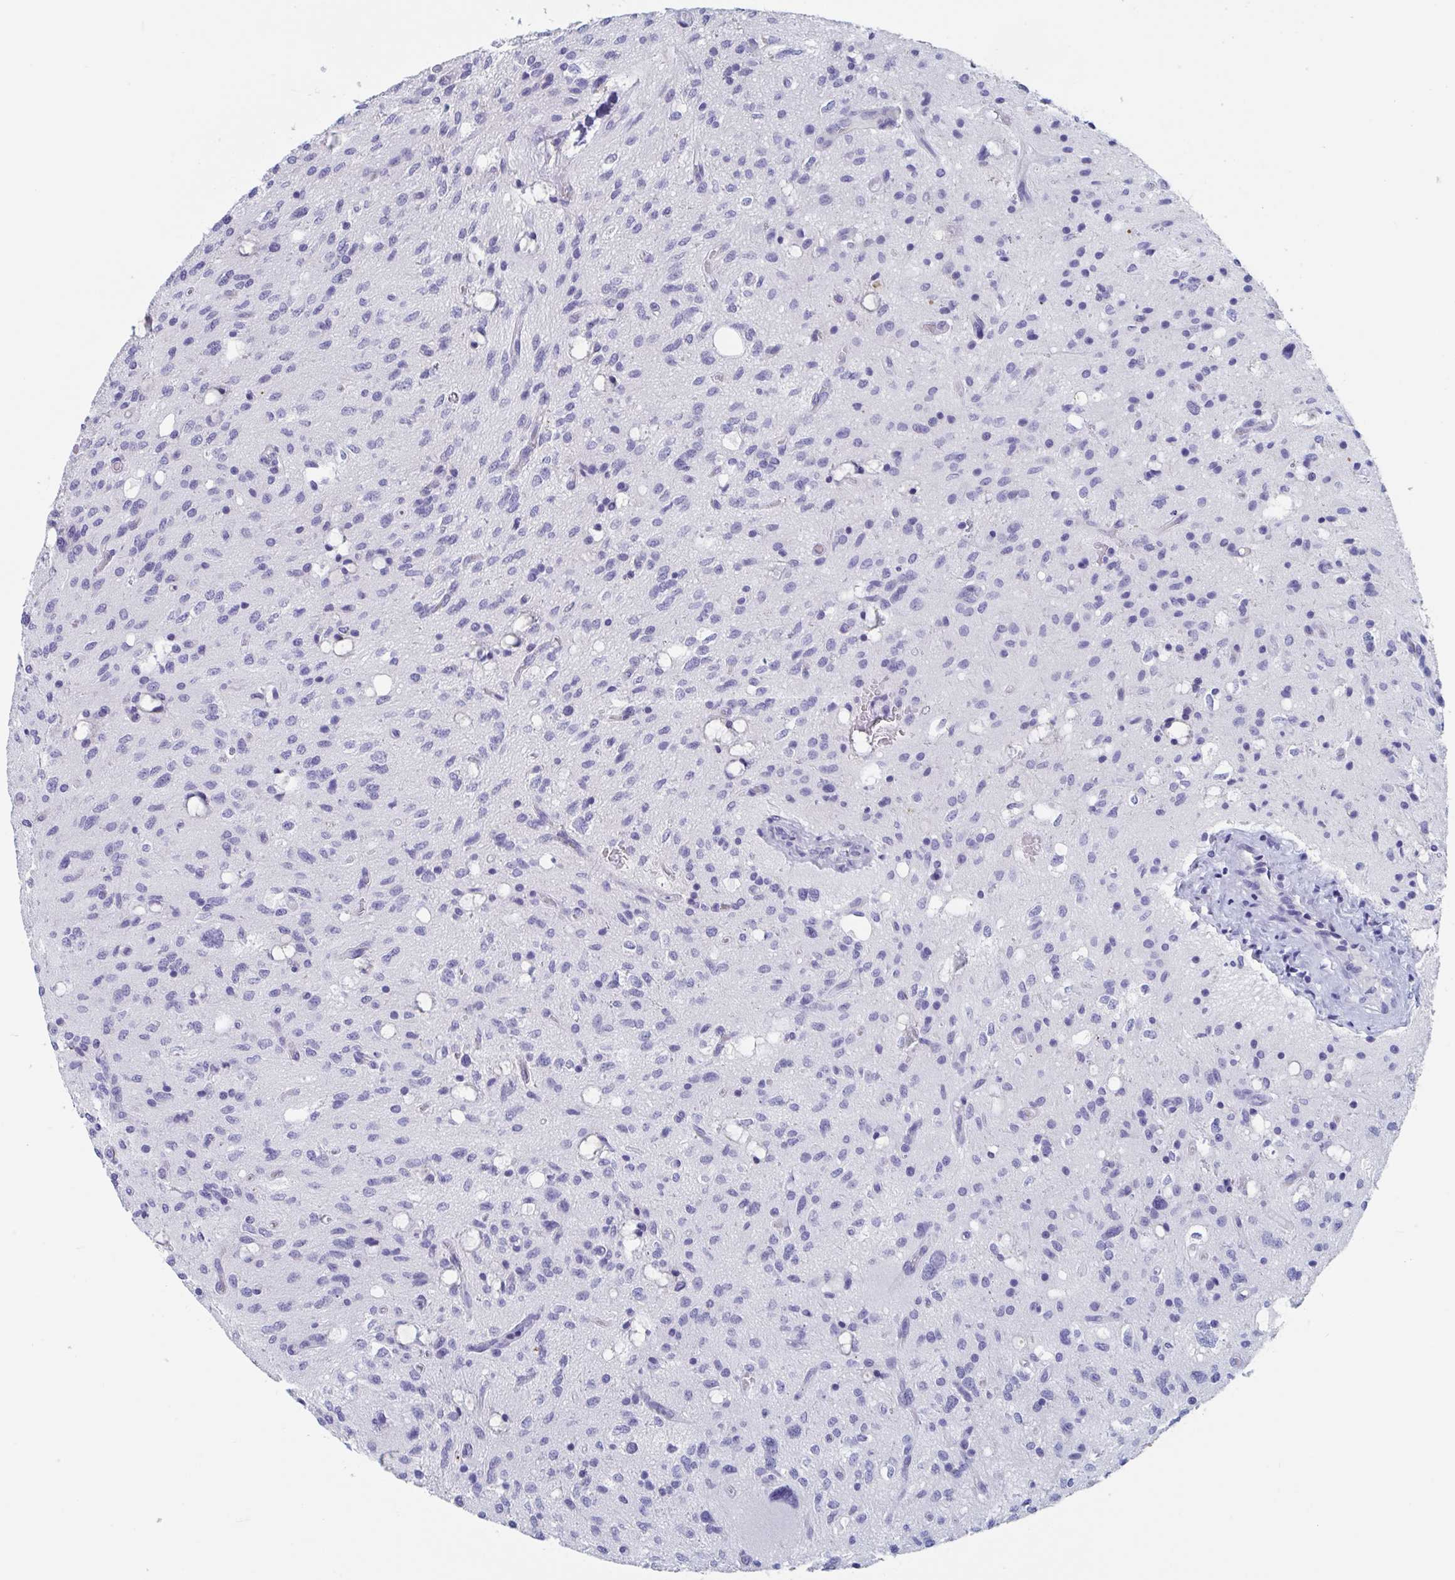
{"staining": {"intensity": "negative", "quantity": "none", "location": "none"}, "tissue": "glioma", "cell_type": "Tumor cells", "image_type": "cancer", "snomed": [{"axis": "morphology", "description": "Glioma, malignant, Low grade"}, {"axis": "topography", "description": "Brain"}], "caption": "Glioma was stained to show a protein in brown. There is no significant expression in tumor cells.", "gene": "DPEP3", "patient": {"sex": "female", "age": 58}}